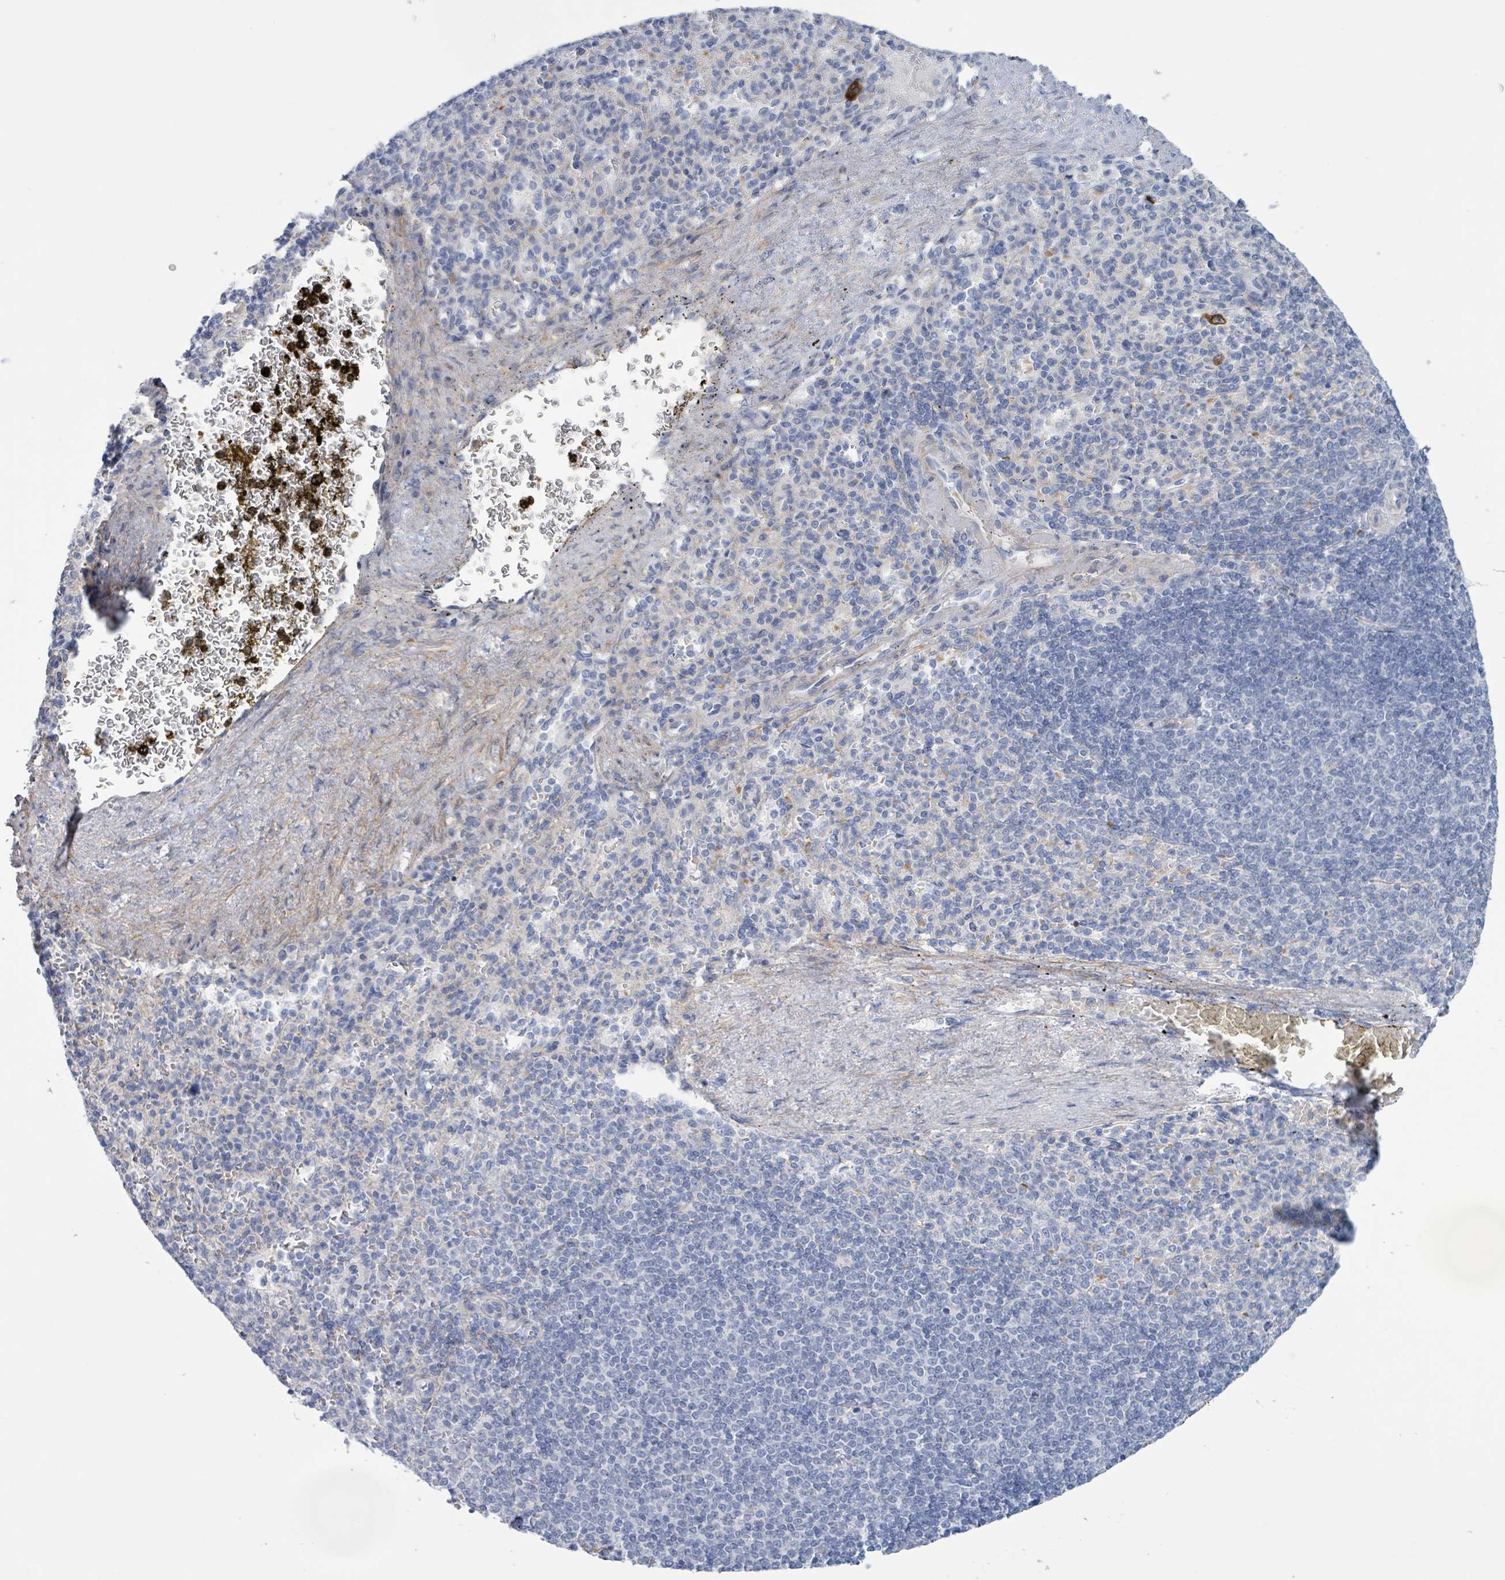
{"staining": {"intensity": "negative", "quantity": "none", "location": "none"}, "tissue": "spleen", "cell_type": "Cells in red pulp", "image_type": "normal", "snomed": [{"axis": "morphology", "description": "Normal tissue, NOS"}, {"axis": "topography", "description": "Spleen"}], "caption": "This is an immunohistochemistry micrograph of unremarkable human spleen. There is no staining in cells in red pulp.", "gene": "PKLR", "patient": {"sex": "female", "age": 74}}